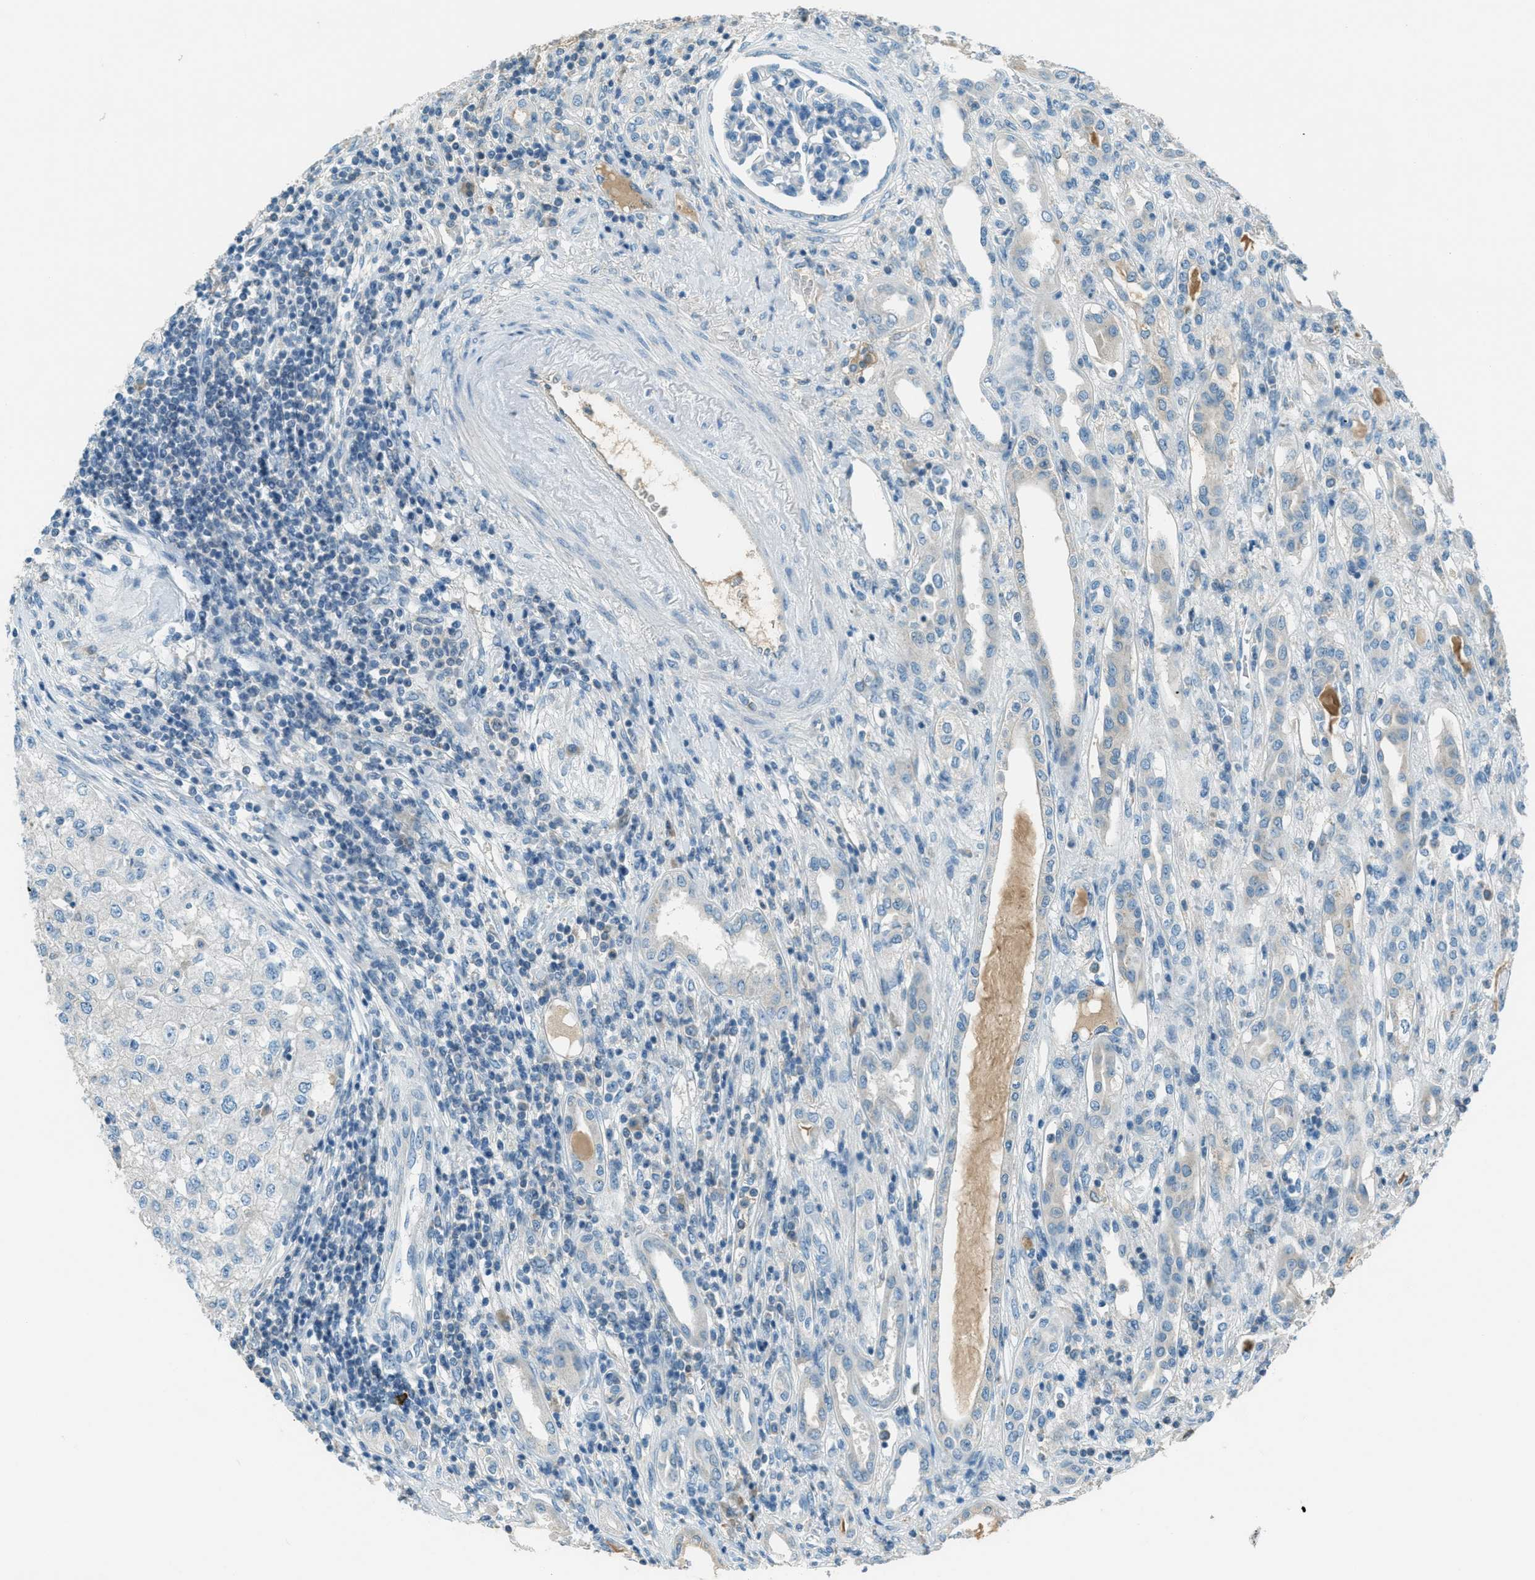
{"staining": {"intensity": "negative", "quantity": "none", "location": "none"}, "tissue": "renal cancer", "cell_type": "Tumor cells", "image_type": "cancer", "snomed": [{"axis": "morphology", "description": "Adenocarcinoma, NOS"}, {"axis": "topography", "description": "Kidney"}], "caption": "The photomicrograph exhibits no significant staining in tumor cells of renal adenocarcinoma.", "gene": "MSLN", "patient": {"sex": "female", "age": 54}}